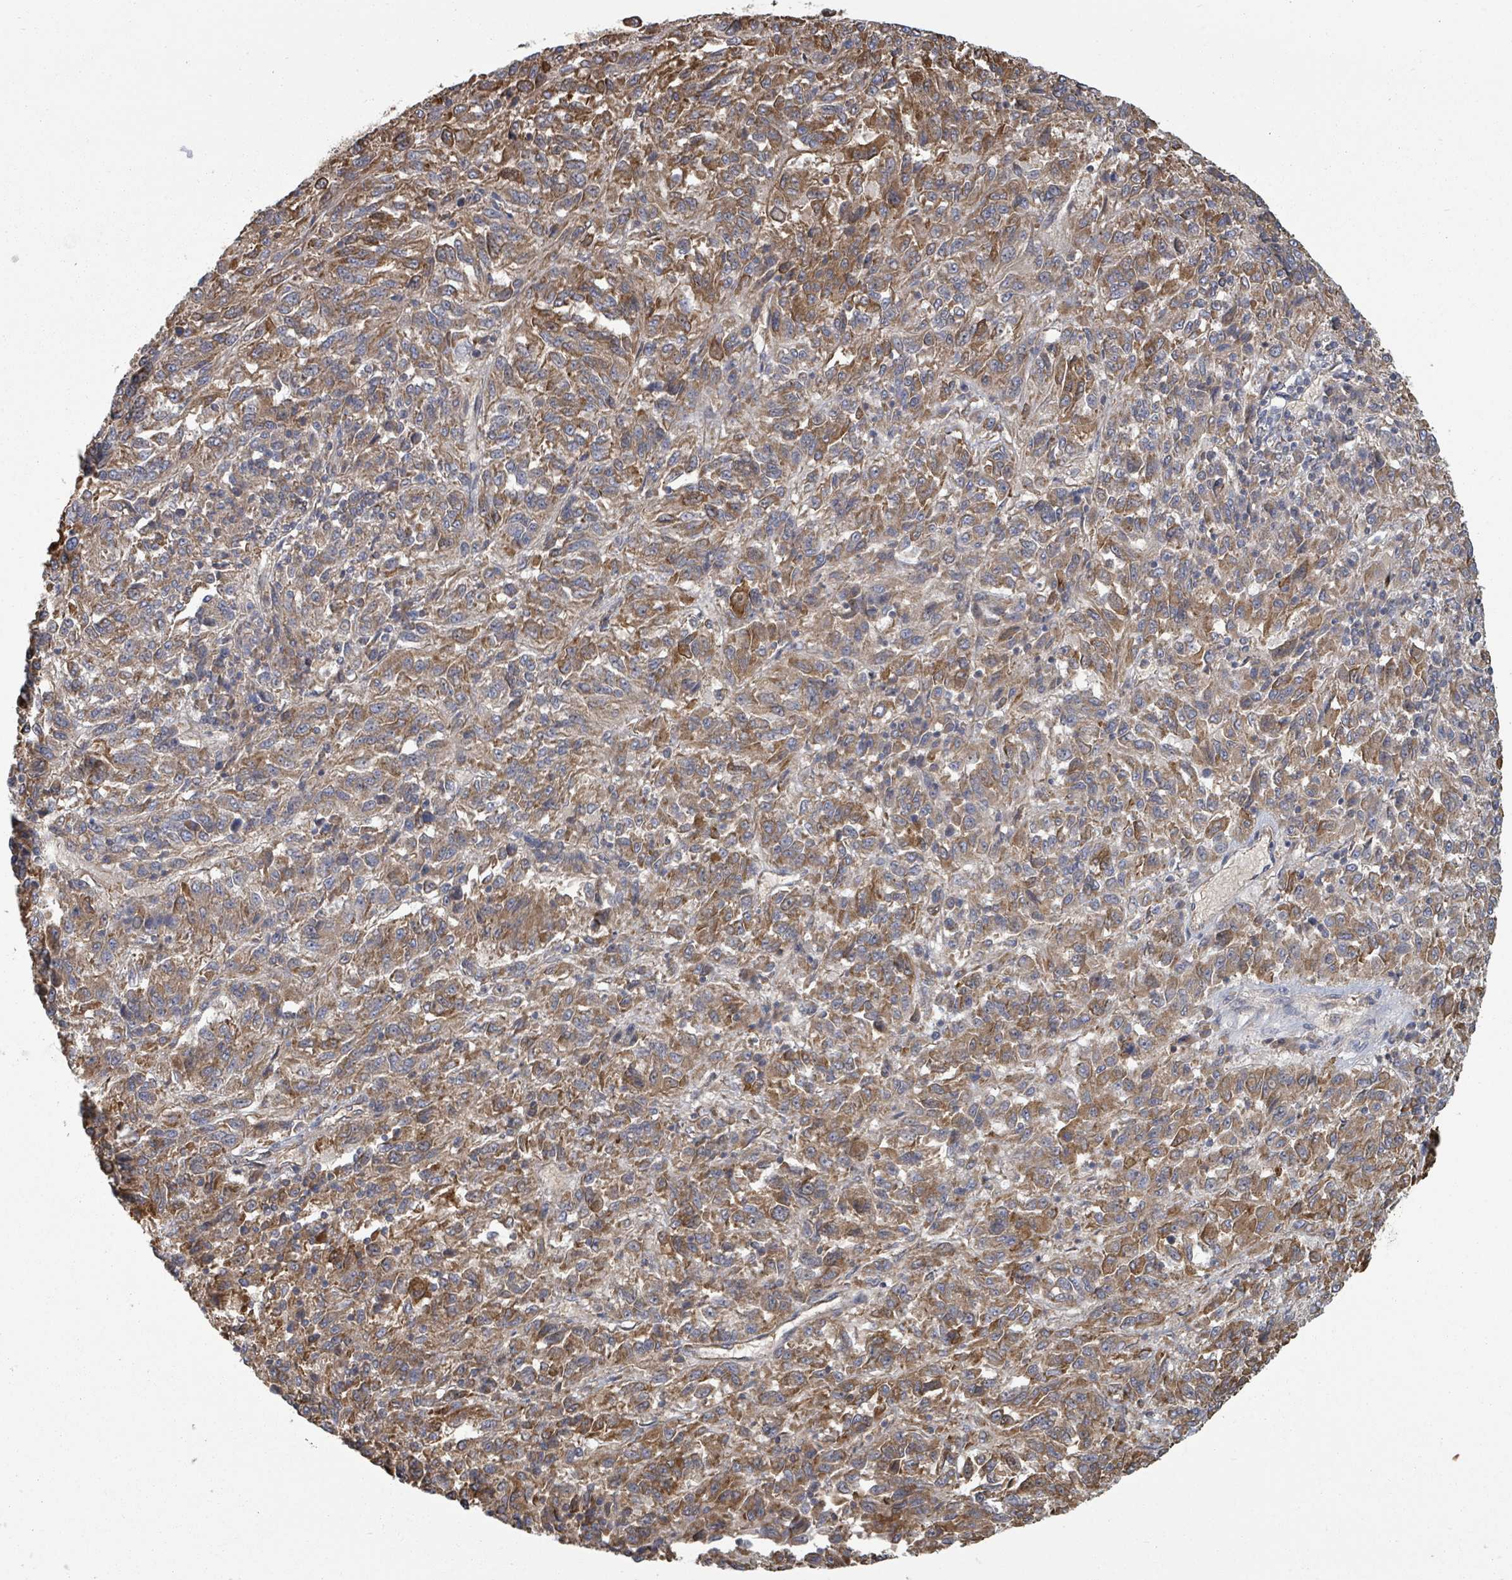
{"staining": {"intensity": "moderate", "quantity": ">75%", "location": "cytoplasmic/membranous"}, "tissue": "melanoma", "cell_type": "Tumor cells", "image_type": "cancer", "snomed": [{"axis": "morphology", "description": "Malignant melanoma, Metastatic site"}, {"axis": "topography", "description": "Lung"}], "caption": "Immunohistochemistry image of human malignant melanoma (metastatic site) stained for a protein (brown), which demonstrates medium levels of moderate cytoplasmic/membranous expression in approximately >75% of tumor cells.", "gene": "GABBR1", "patient": {"sex": "male", "age": 64}}